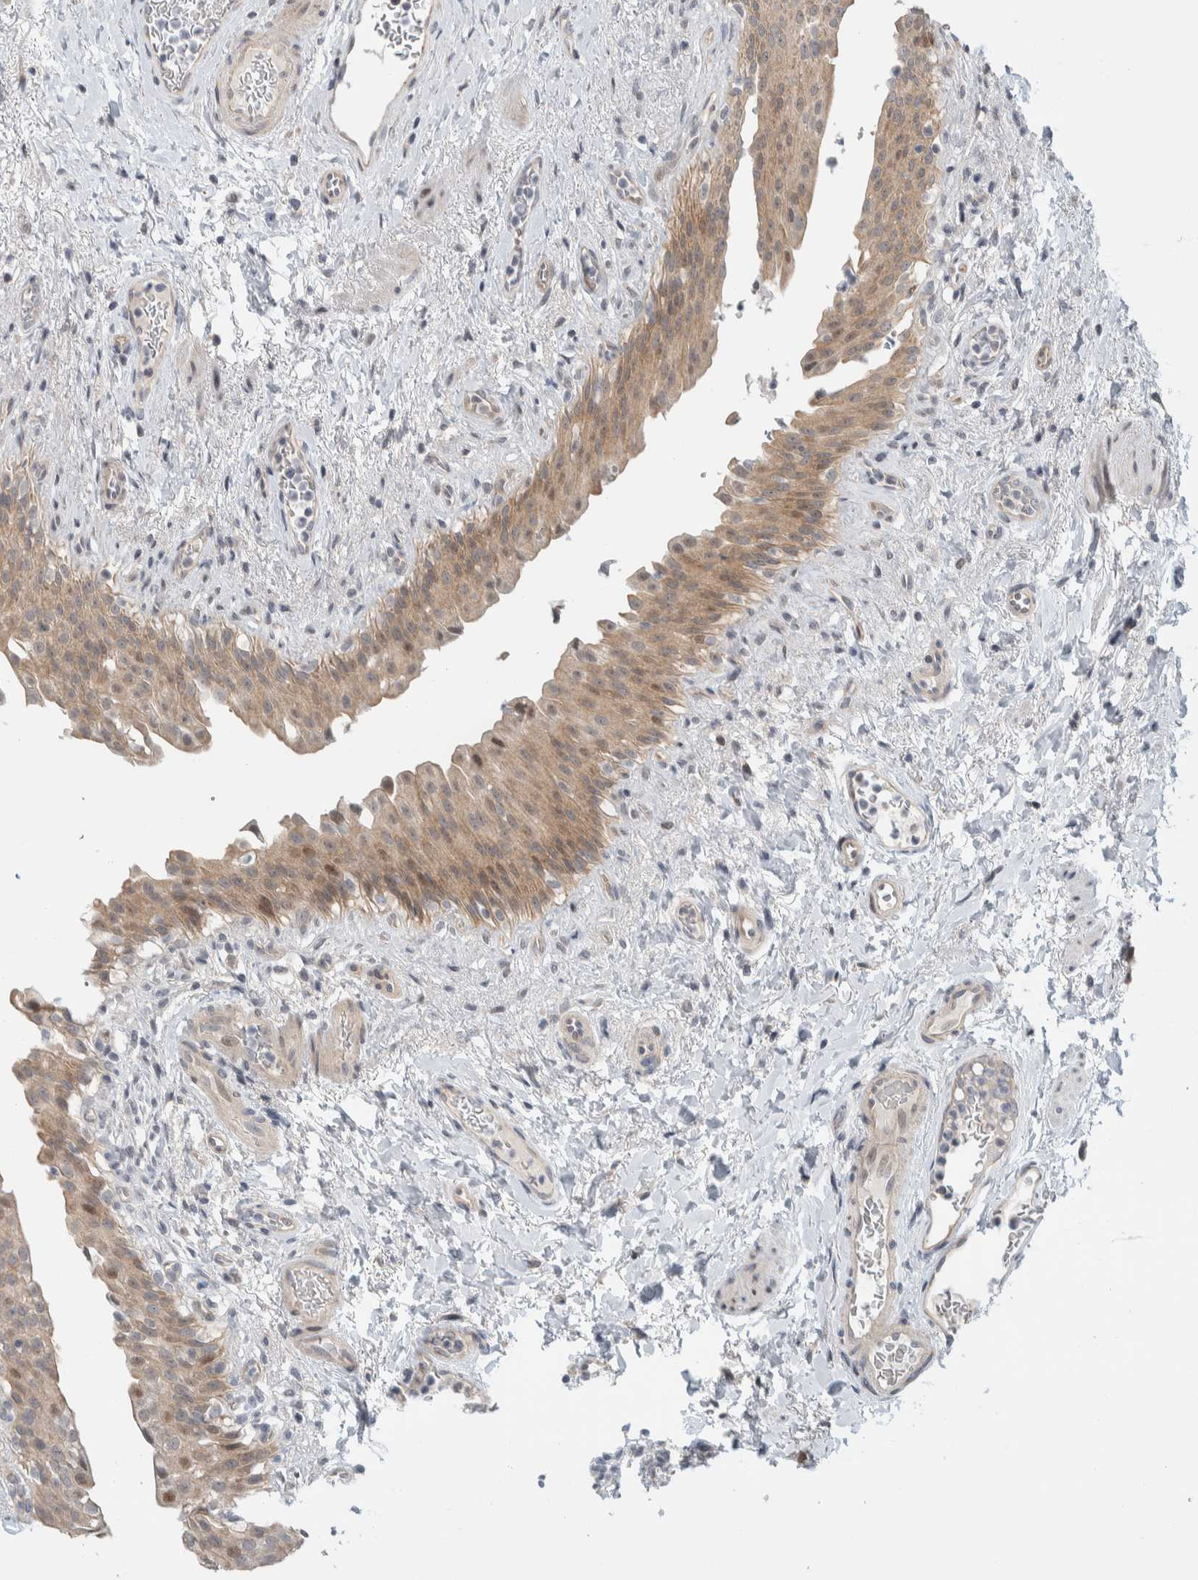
{"staining": {"intensity": "weak", "quantity": ">75%", "location": "cytoplasmic/membranous,nuclear"}, "tissue": "urinary bladder", "cell_type": "Urothelial cells", "image_type": "normal", "snomed": [{"axis": "morphology", "description": "Normal tissue, NOS"}, {"axis": "topography", "description": "Urinary bladder"}], "caption": "The photomicrograph shows staining of normal urinary bladder, revealing weak cytoplasmic/membranous,nuclear protein expression (brown color) within urothelial cells.", "gene": "NCR3LG1", "patient": {"sex": "female", "age": 60}}